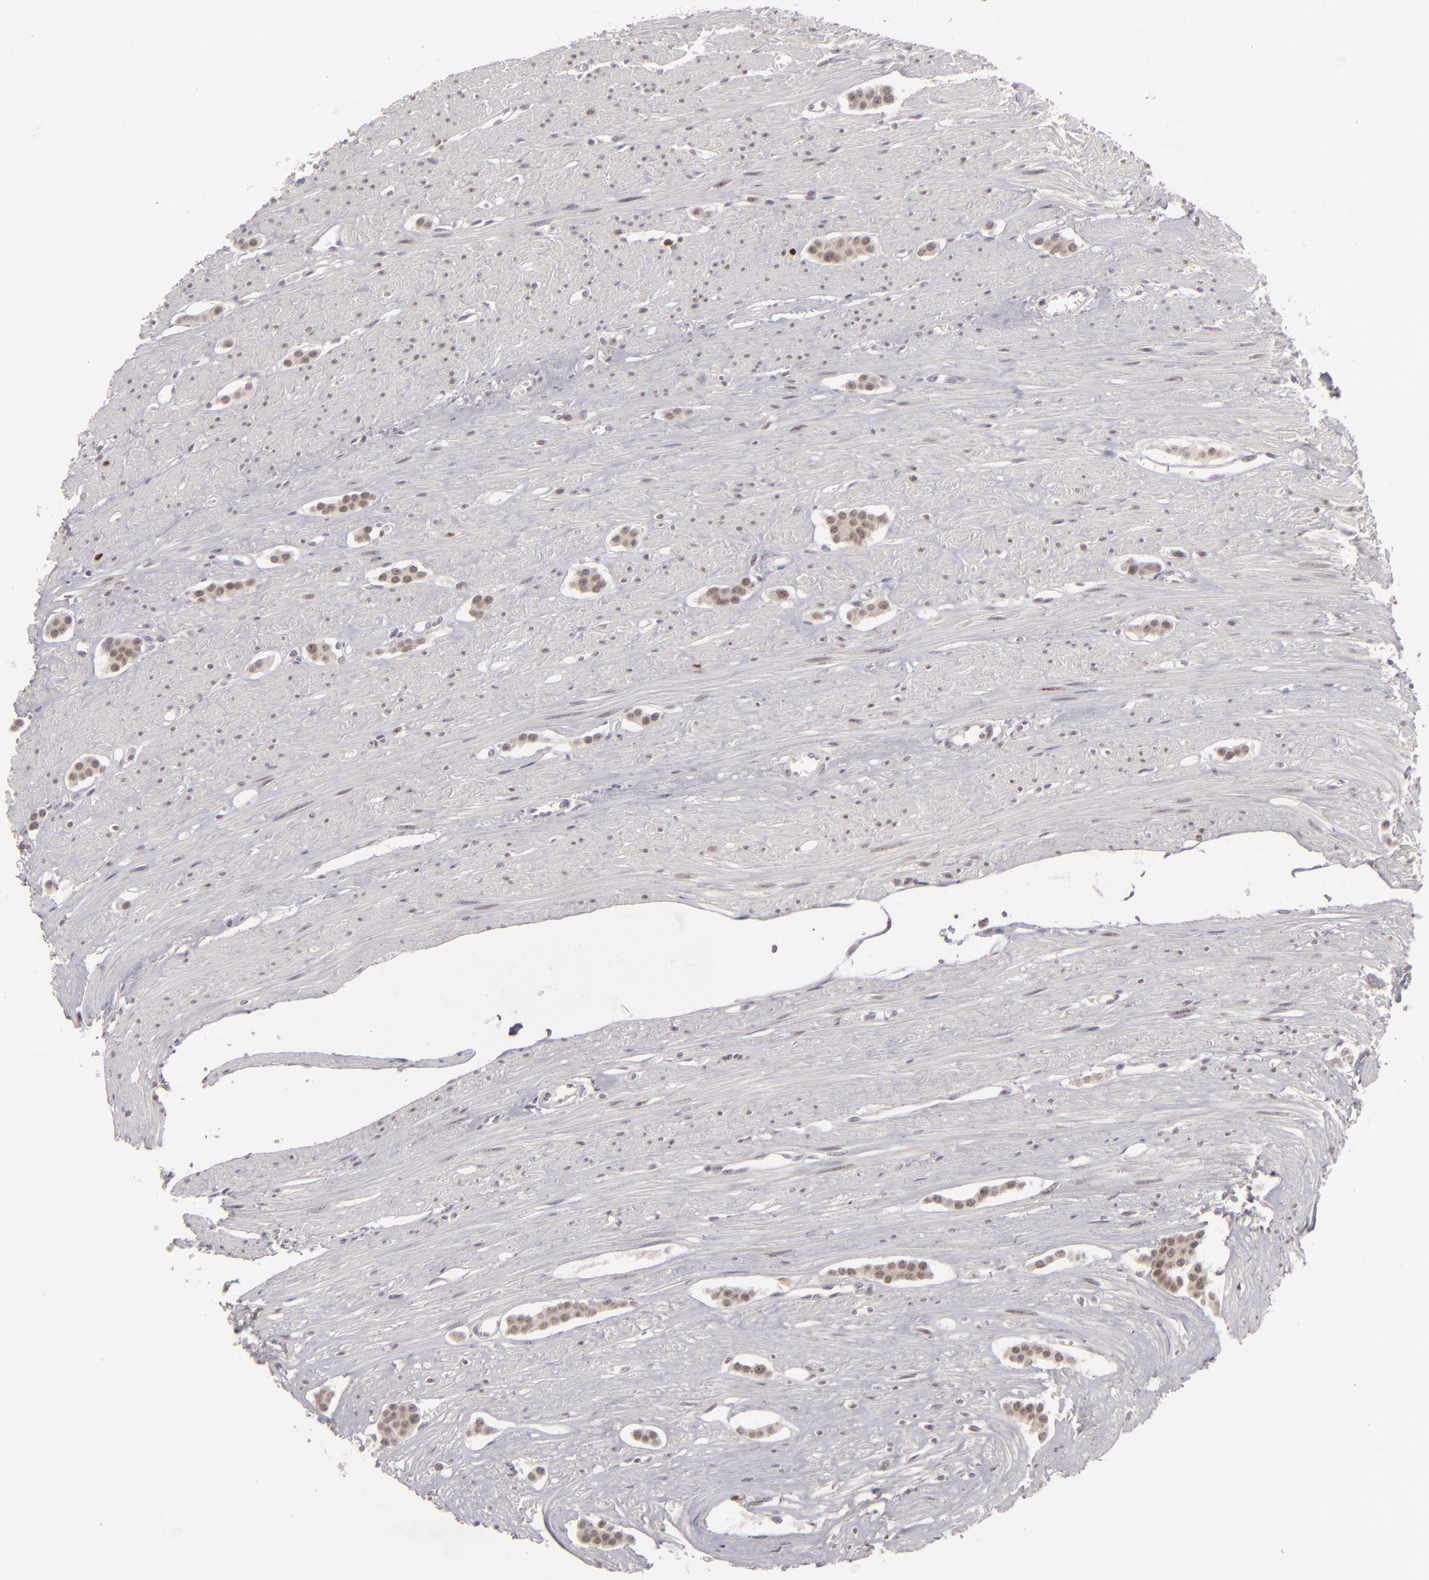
{"staining": {"intensity": "weak", "quantity": "25%-75%", "location": "nuclear"}, "tissue": "carcinoid", "cell_type": "Tumor cells", "image_type": "cancer", "snomed": [{"axis": "morphology", "description": "Carcinoid, malignant, NOS"}, {"axis": "topography", "description": "Small intestine"}], "caption": "Immunohistochemical staining of human carcinoid displays low levels of weak nuclear protein positivity in approximately 25%-75% of tumor cells.", "gene": "FEN1", "patient": {"sex": "male", "age": 60}}